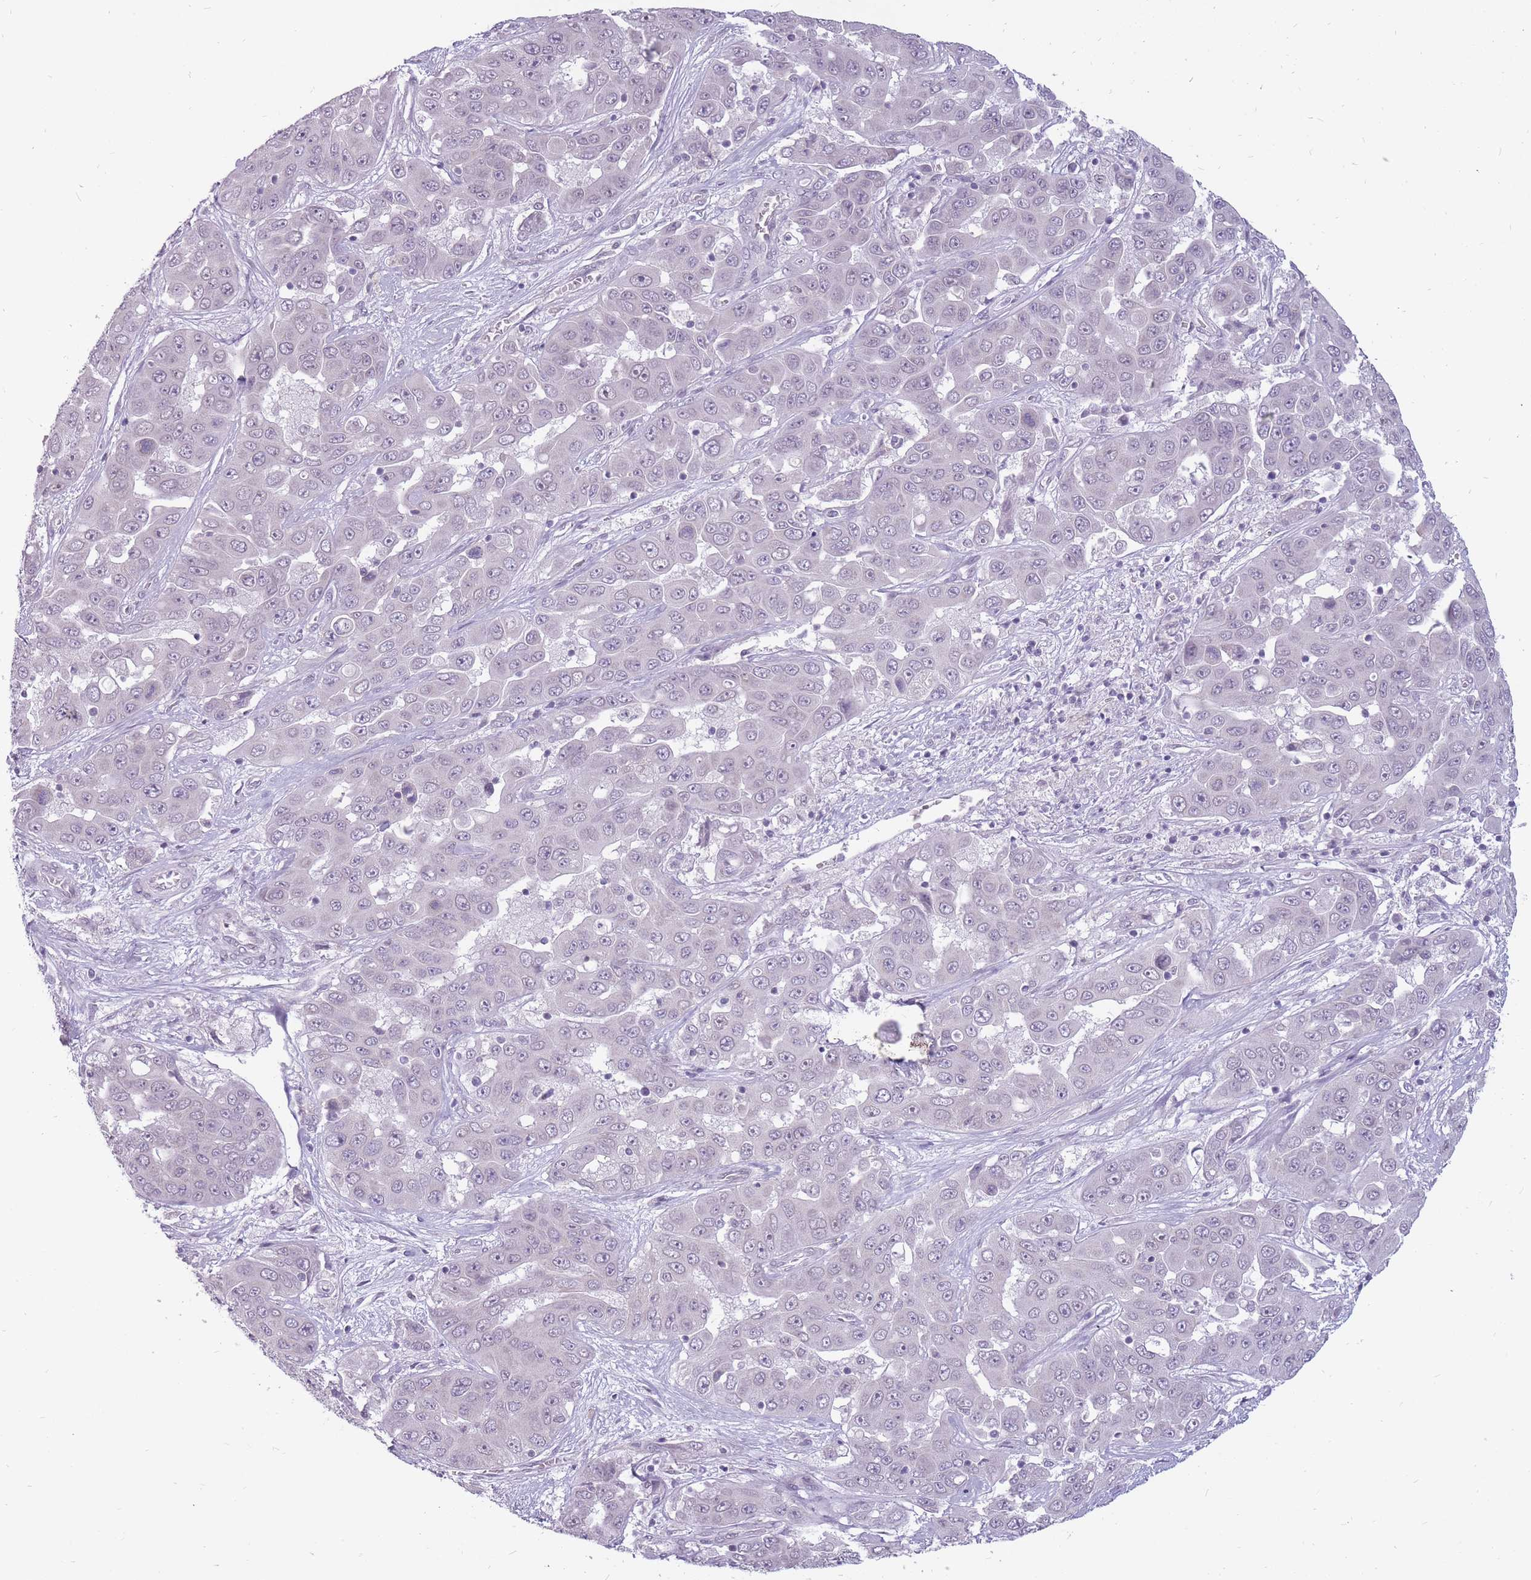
{"staining": {"intensity": "negative", "quantity": "none", "location": "none"}, "tissue": "liver cancer", "cell_type": "Tumor cells", "image_type": "cancer", "snomed": [{"axis": "morphology", "description": "Cholangiocarcinoma"}, {"axis": "topography", "description": "Liver"}], "caption": "There is no significant staining in tumor cells of cholangiocarcinoma (liver).", "gene": "POMZP3", "patient": {"sex": "female", "age": 52}}